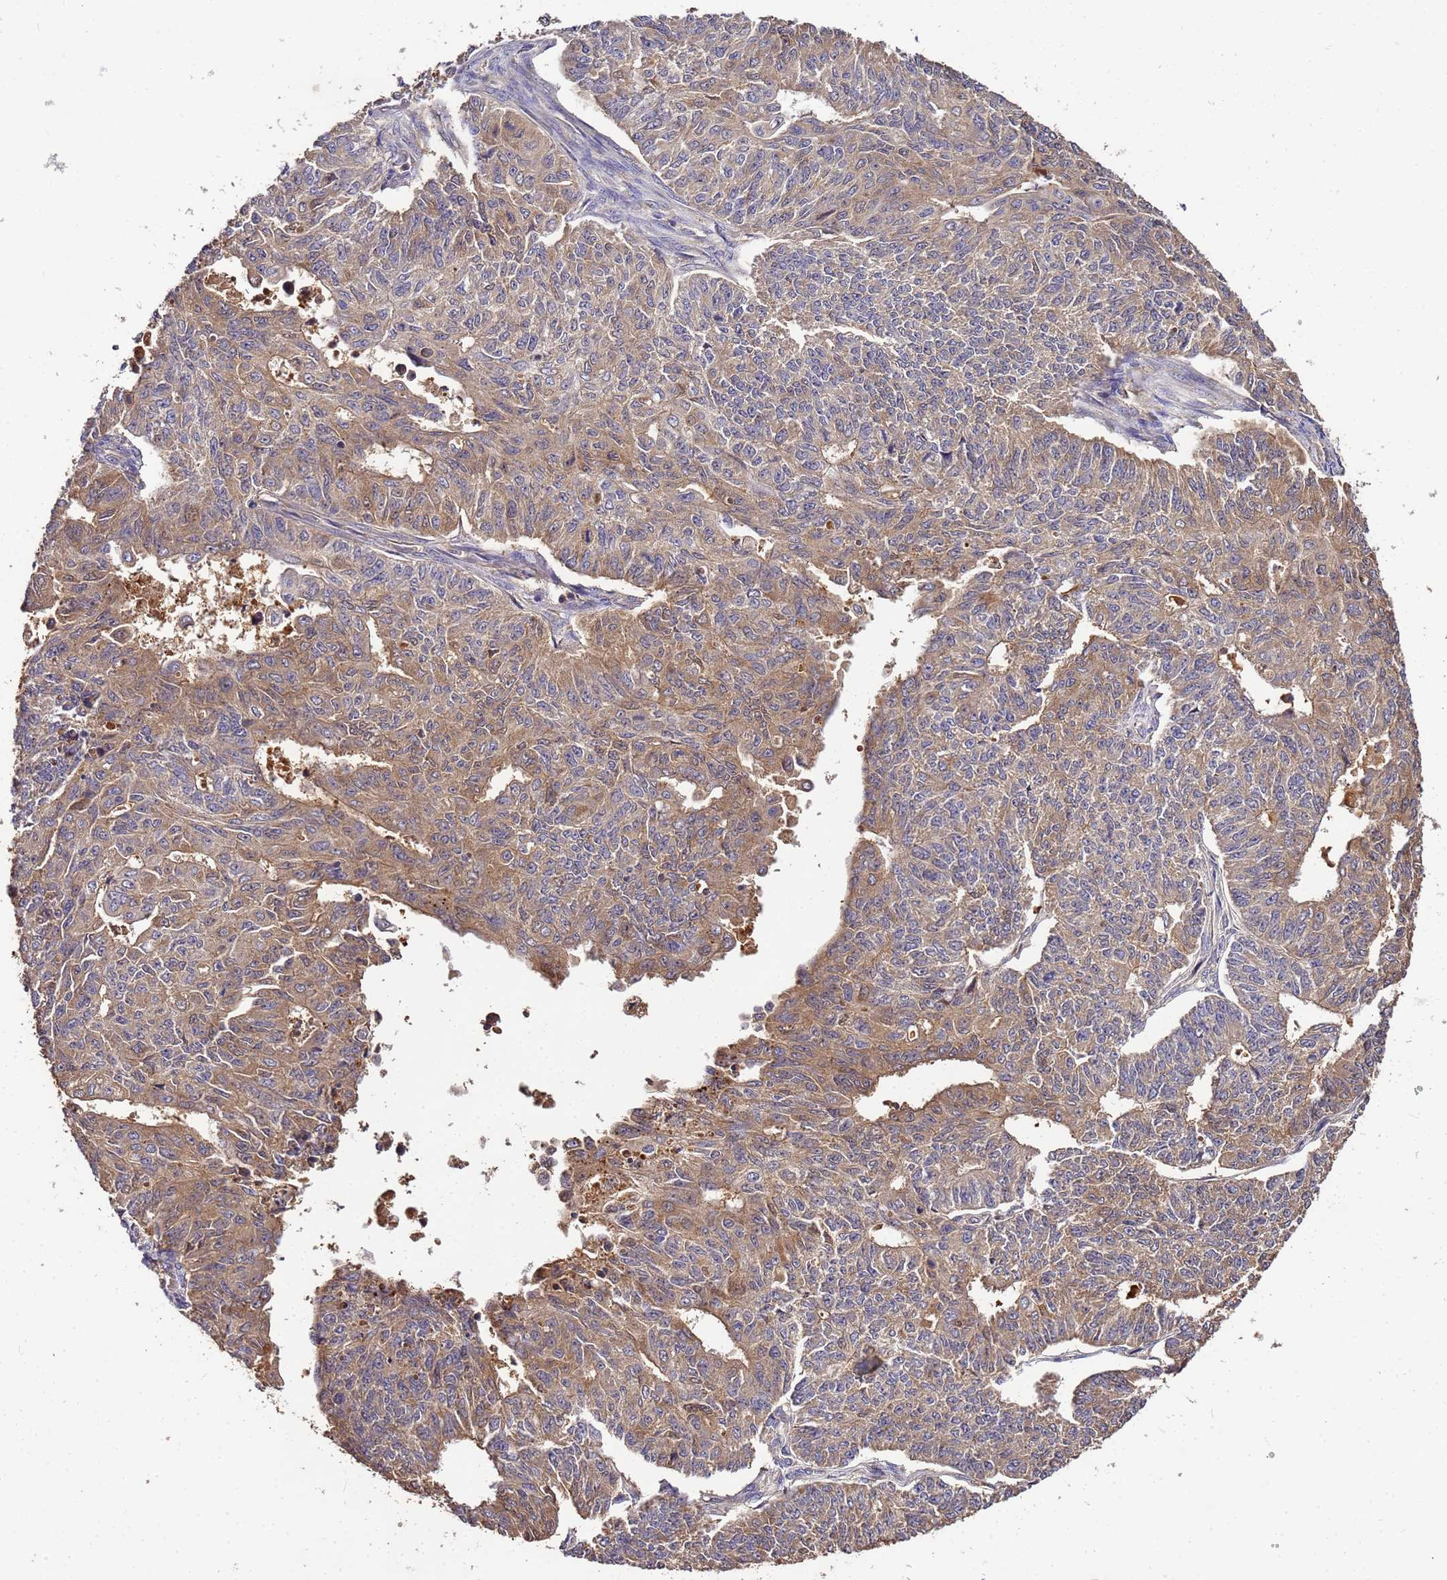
{"staining": {"intensity": "moderate", "quantity": "25%-75%", "location": "cytoplasmic/membranous"}, "tissue": "endometrial cancer", "cell_type": "Tumor cells", "image_type": "cancer", "snomed": [{"axis": "morphology", "description": "Adenocarcinoma, NOS"}, {"axis": "topography", "description": "Endometrium"}], "caption": "Adenocarcinoma (endometrial) tissue demonstrates moderate cytoplasmic/membranous staining in about 25%-75% of tumor cells, visualized by immunohistochemistry. (DAB (3,3'-diaminobenzidine) IHC with brightfield microscopy, high magnification).", "gene": "MTERF1", "patient": {"sex": "female", "age": 32}}